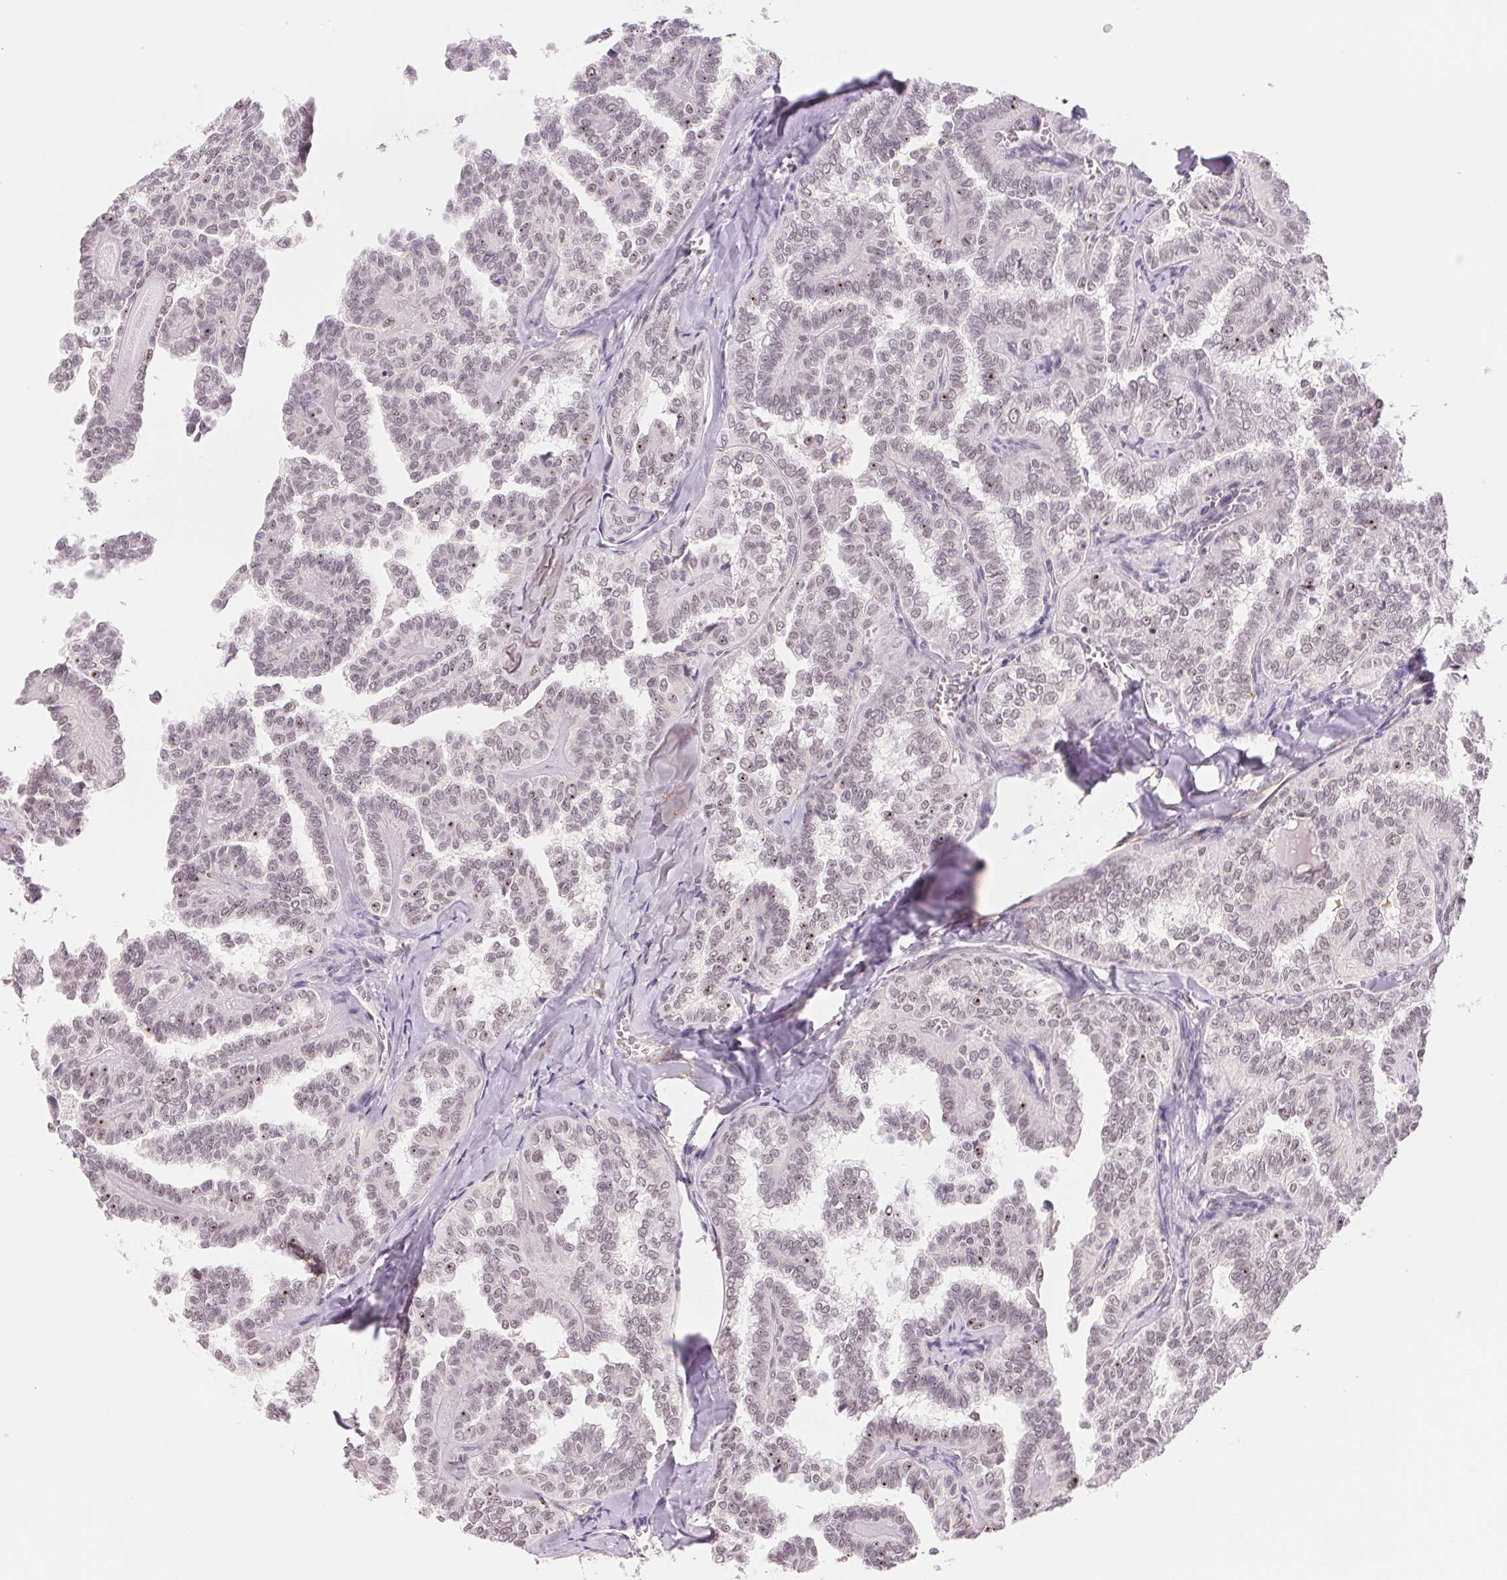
{"staining": {"intensity": "weak", "quantity": "<25%", "location": "nuclear"}, "tissue": "thyroid cancer", "cell_type": "Tumor cells", "image_type": "cancer", "snomed": [{"axis": "morphology", "description": "Papillary adenocarcinoma, NOS"}, {"axis": "topography", "description": "Thyroid gland"}], "caption": "Tumor cells are negative for brown protein staining in thyroid cancer (papillary adenocarcinoma).", "gene": "BCAT1", "patient": {"sex": "female", "age": 41}}